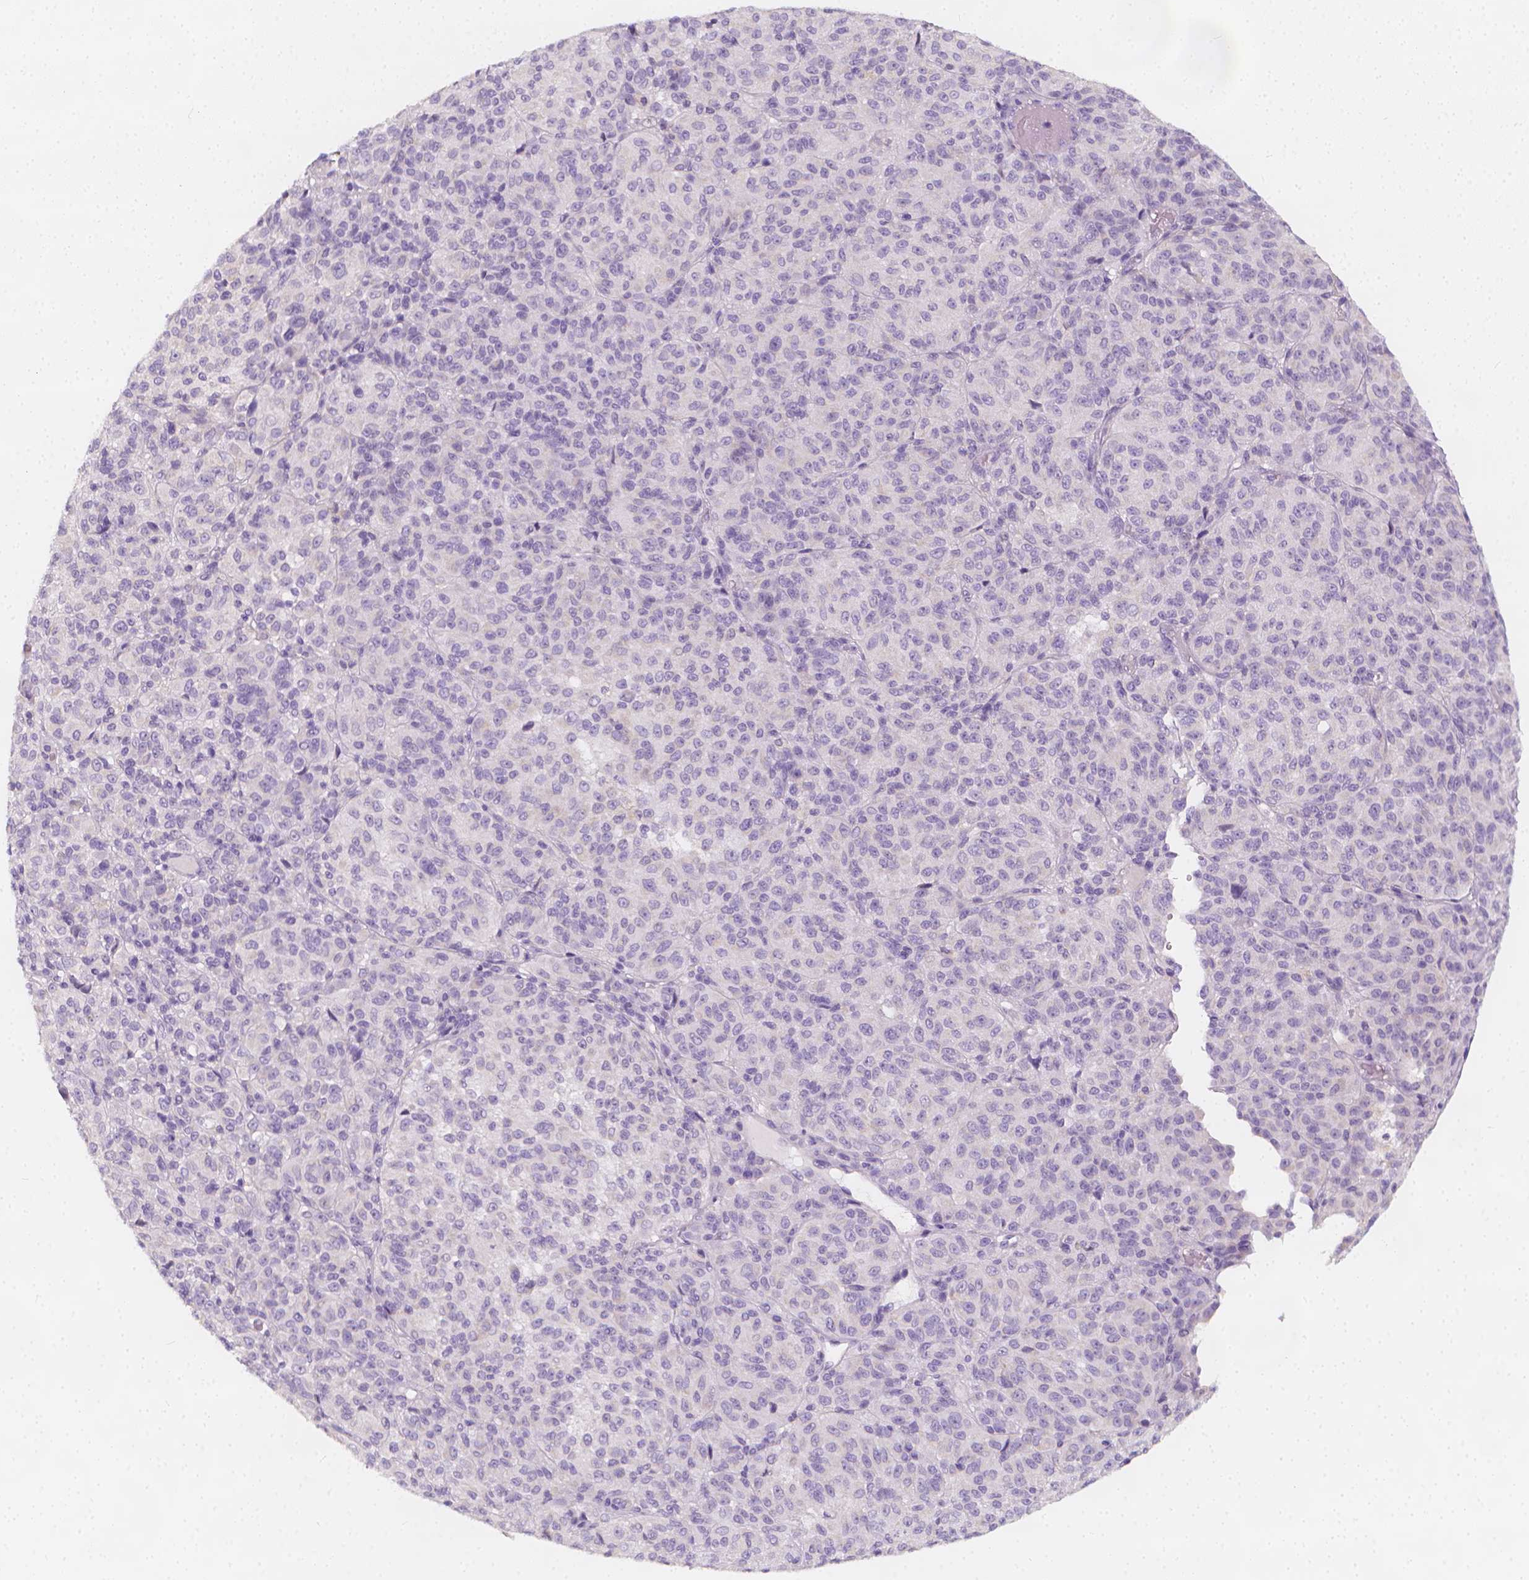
{"staining": {"intensity": "negative", "quantity": "none", "location": "none"}, "tissue": "melanoma", "cell_type": "Tumor cells", "image_type": "cancer", "snomed": [{"axis": "morphology", "description": "Malignant melanoma, Metastatic site"}, {"axis": "topography", "description": "Brain"}], "caption": "Immunohistochemistry of malignant melanoma (metastatic site) reveals no expression in tumor cells.", "gene": "RBFOX1", "patient": {"sex": "female", "age": 56}}